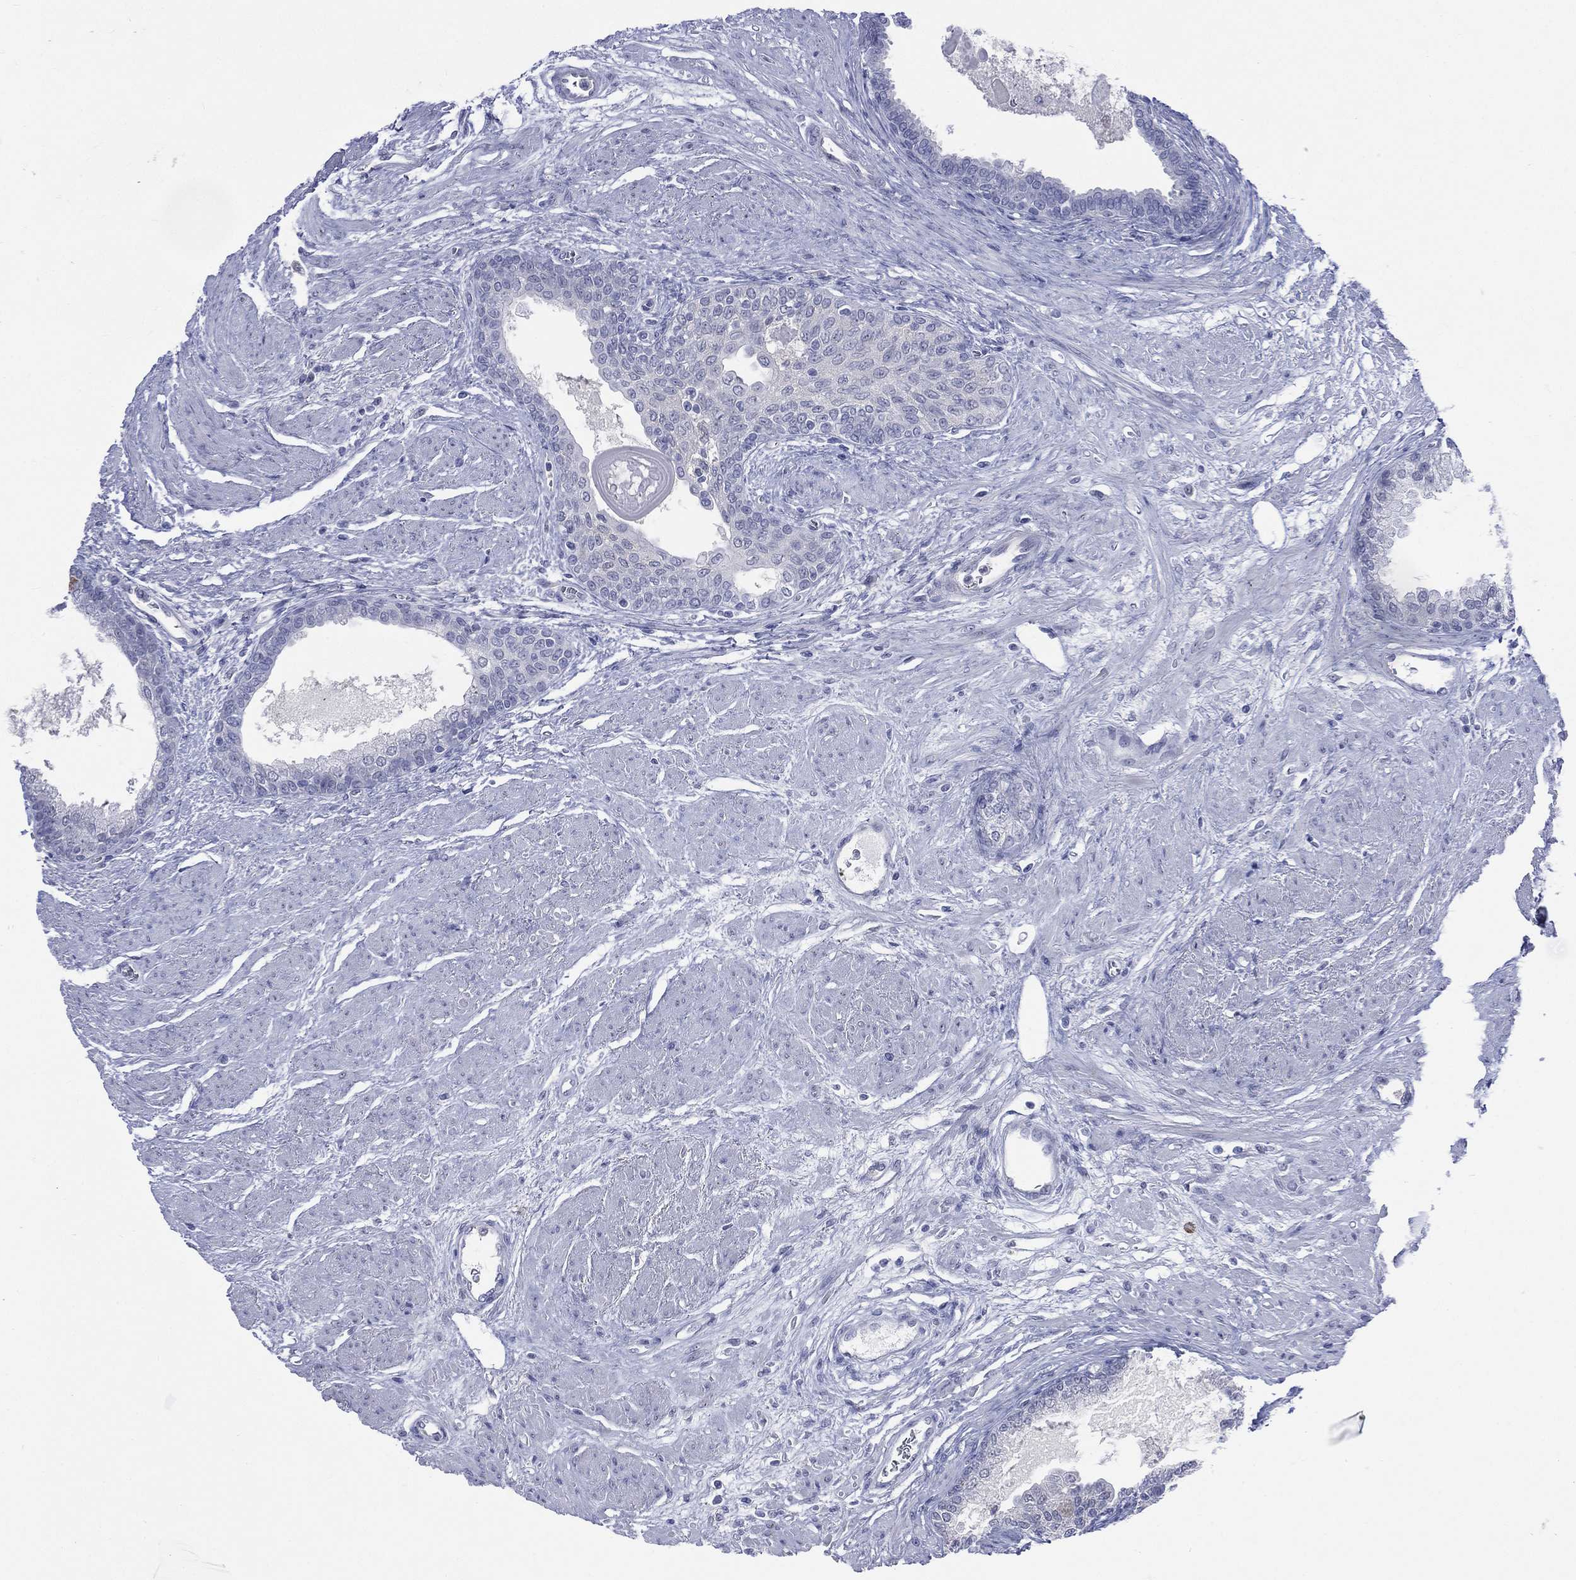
{"staining": {"intensity": "negative", "quantity": "none", "location": "none"}, "tissue": "prostate cancer", "cell_type": "Tumor cells", "image_type": "cancer", "snomed": [{"axis": "morphology", "description": "Adenocarcinoma, NOS"}, {"axis": "topography", "description": "Prostate and seminal vesicle, NOS"}, {"axis": "topography", "description": "Prostate"}], "caption": "There is no significant positivity in tumor cells of prostate cancer (adenocarcinoma).", "gene": "AKAP3", "patient": {"sex": "male", "age": 62}}